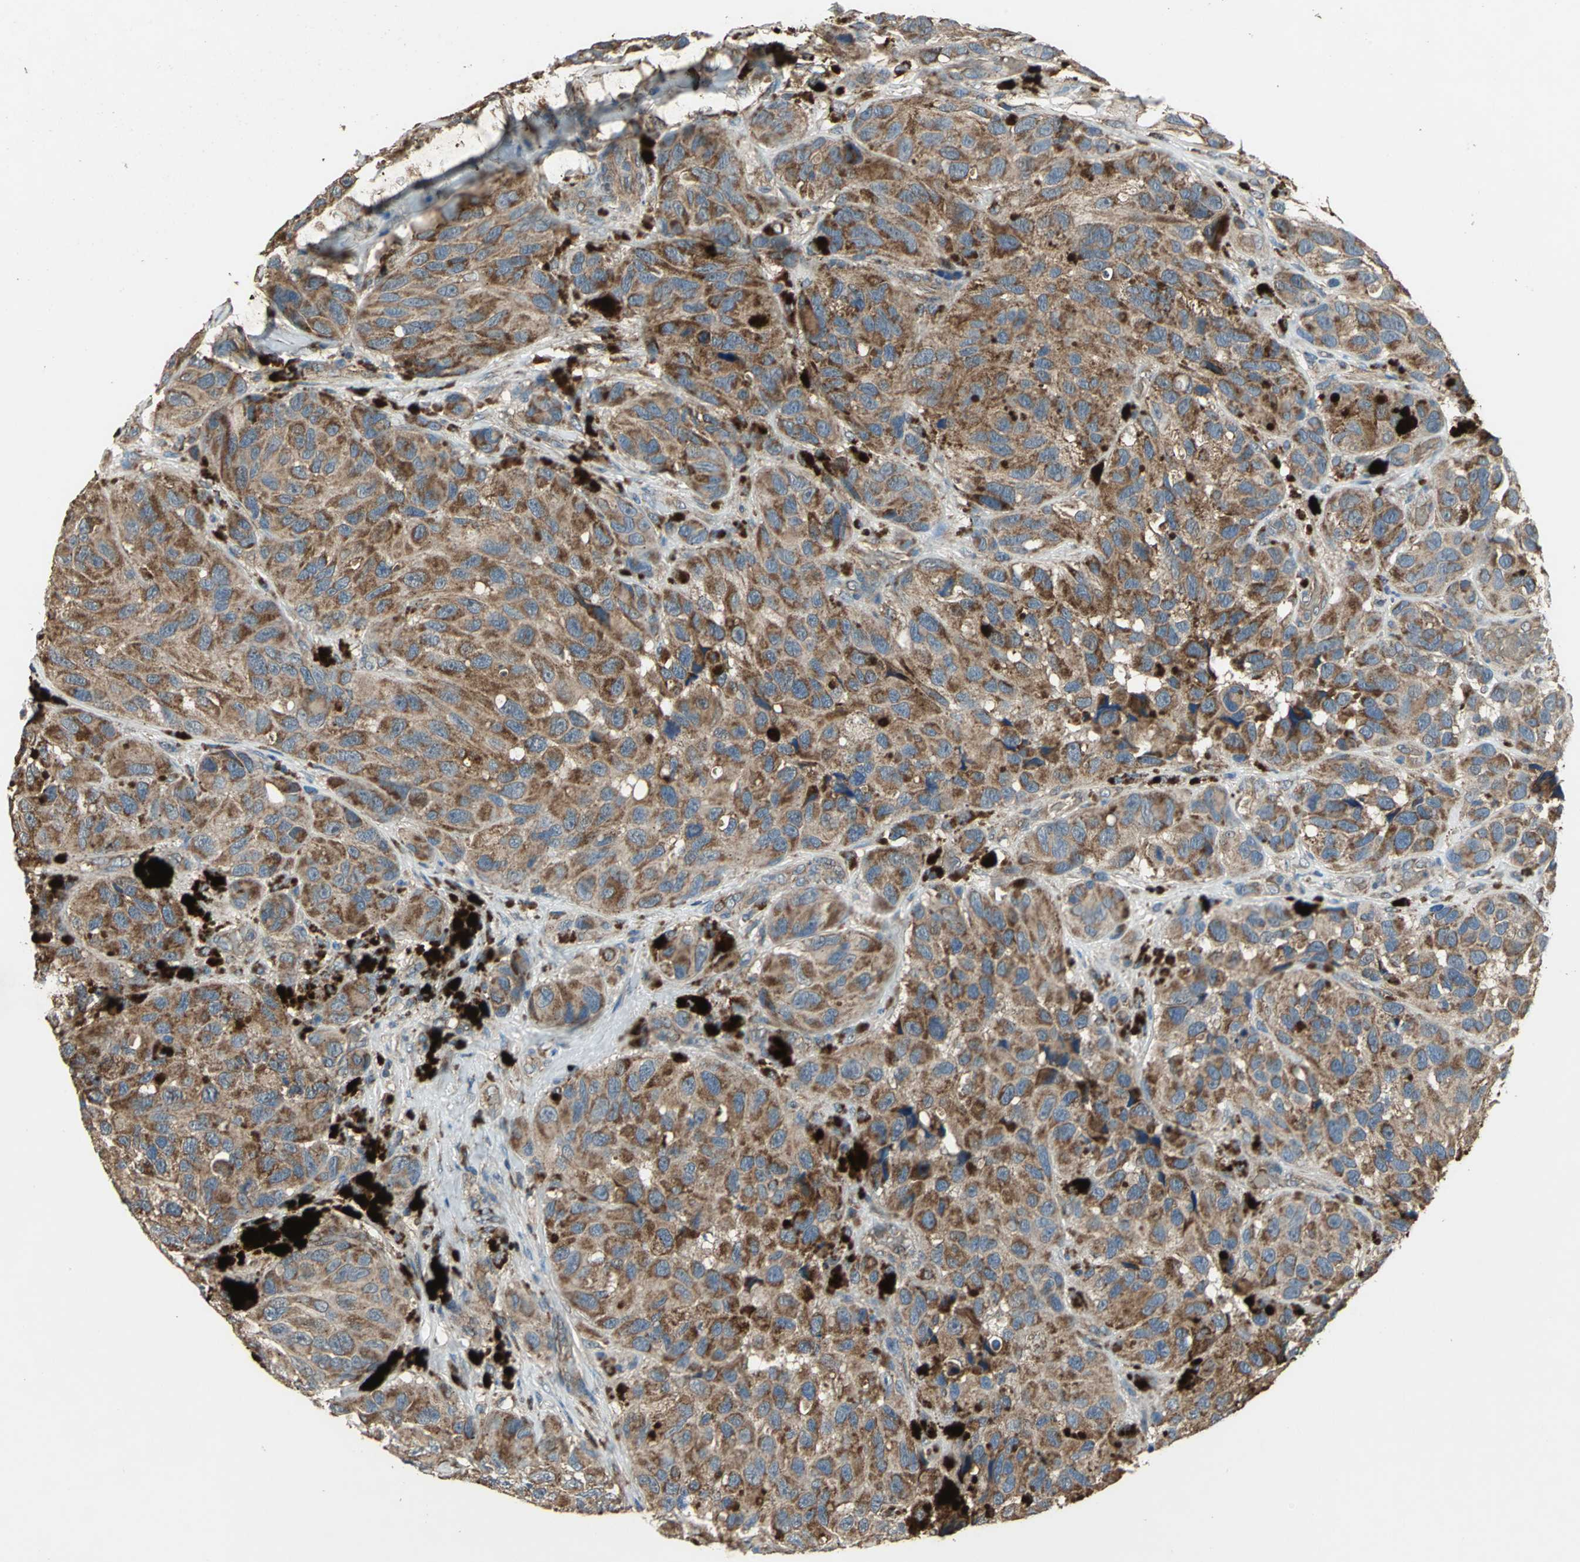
{"staining": {"intensity": "strong", "quantity": ">75%", "location": "cytoplasmic/membranous"}, "tissue": "melanoma", "cell_type": "Tumor cells", "image_type": "cancer", "snomed": [{"axis": "morphology", "description": "Malignant melanoma, NOS"}, {"axis": "topography", "description": "Skin"}], "caption": "IHC image of neoplastic tissue: melanoma stained using immunohistochemistry (IHC) displays high levels of strong protein expression localized specifically in the cytoplasmic/membranous of tumor cells, appearing as a cytoplasmic/membranous brown color.", "gene": "POLRMT", "patient": {"sex": "female", "age": 73}}